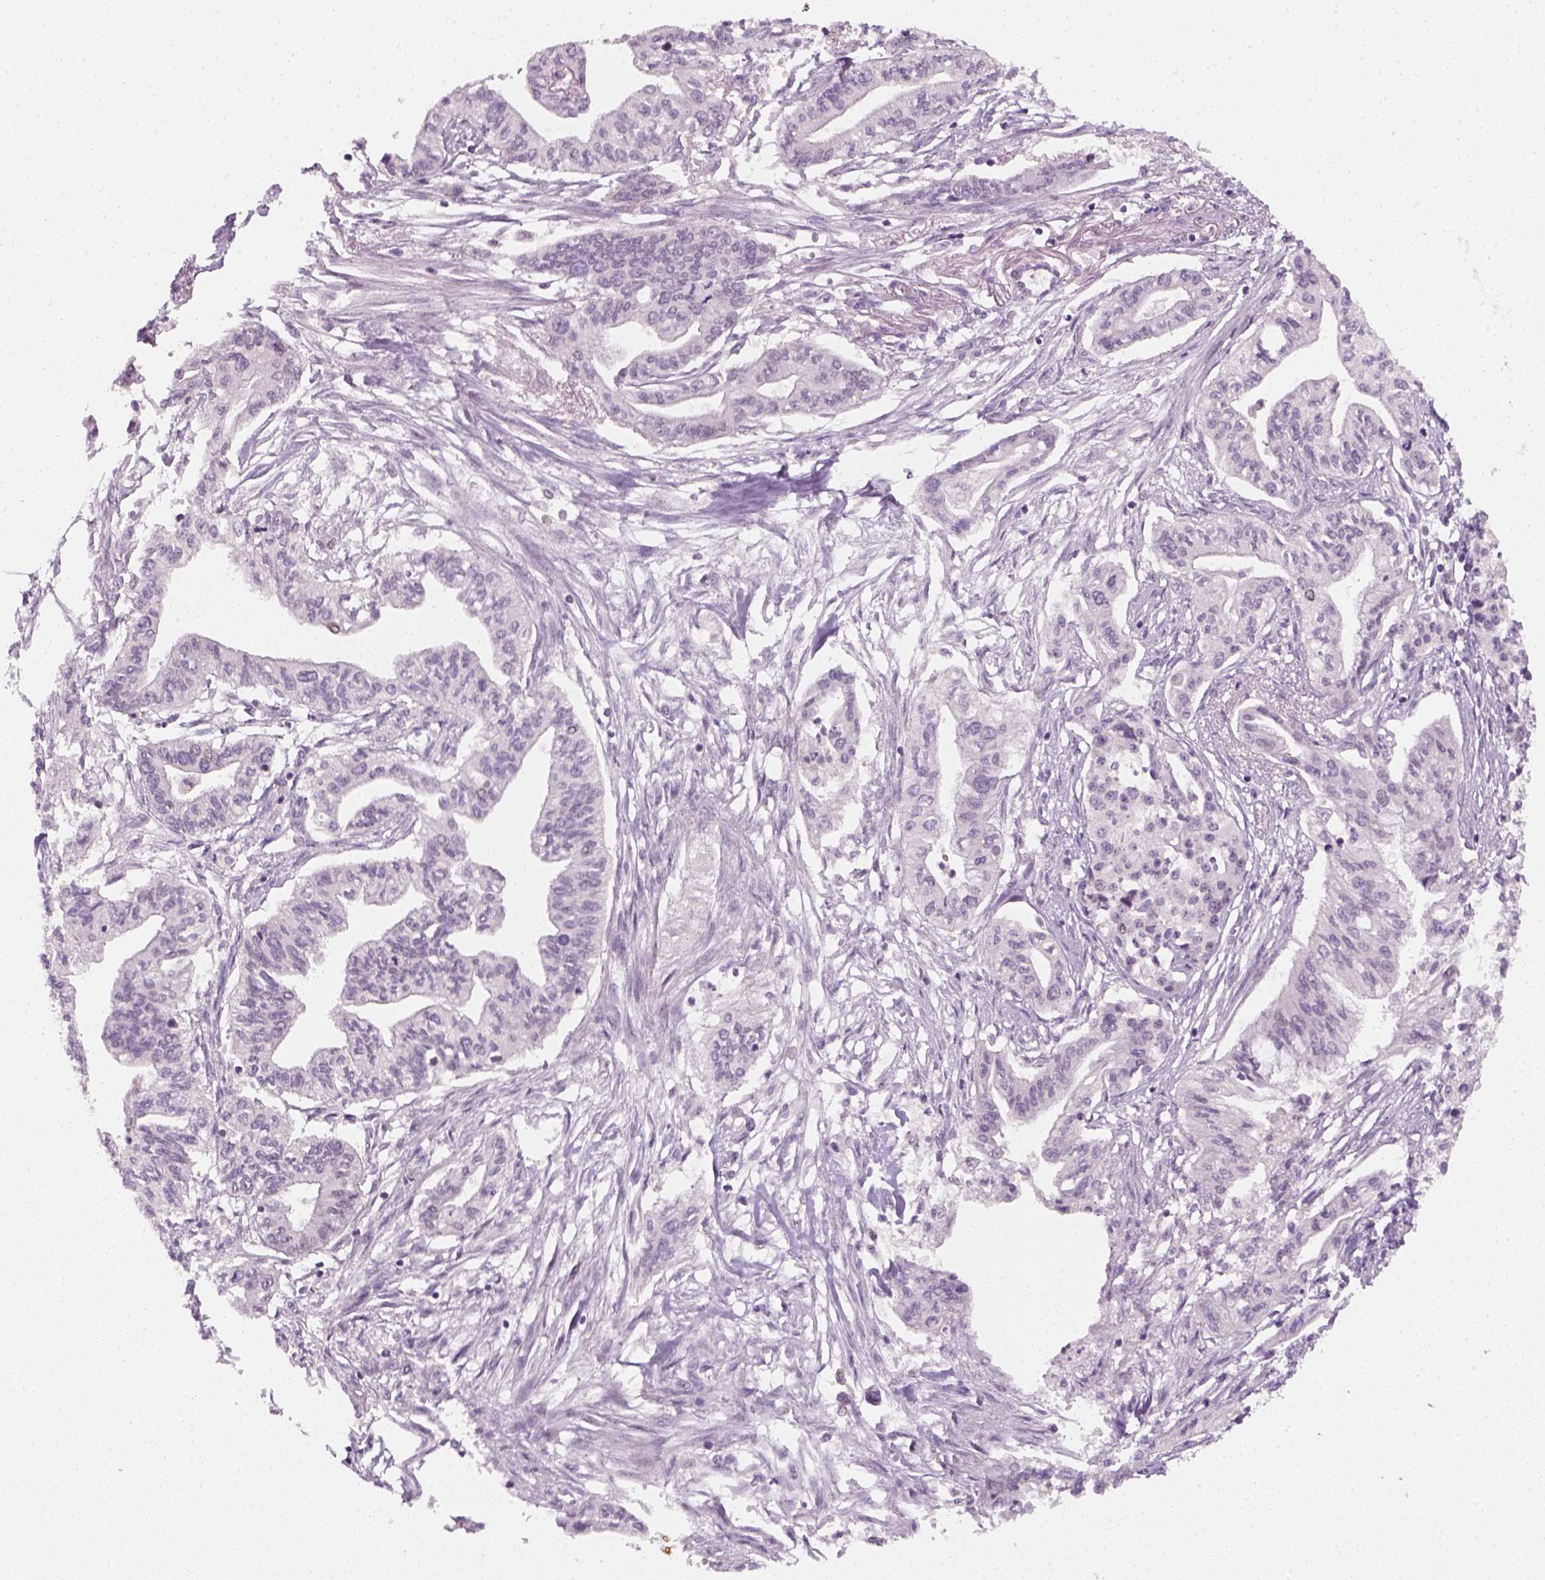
{"staining": {"intensity": "negative", "quantity": "none", "location": "none"}, "tissue": "pancreatic cancer", "cell_type": "Tumor cells", "image_type": "cancer", "snomed": [{"axis": "morphology", "description": "Adenocarcinoma, NOS"}, {"axis": "topography", "description": "Pancreas"}], "caption": "Pancreatic adenocarcinoma stained for a protein using immunohistochemistry shows no expression tumor cells.", "gene": "TP53", "patient": {"sex": "male", "age": 60}}